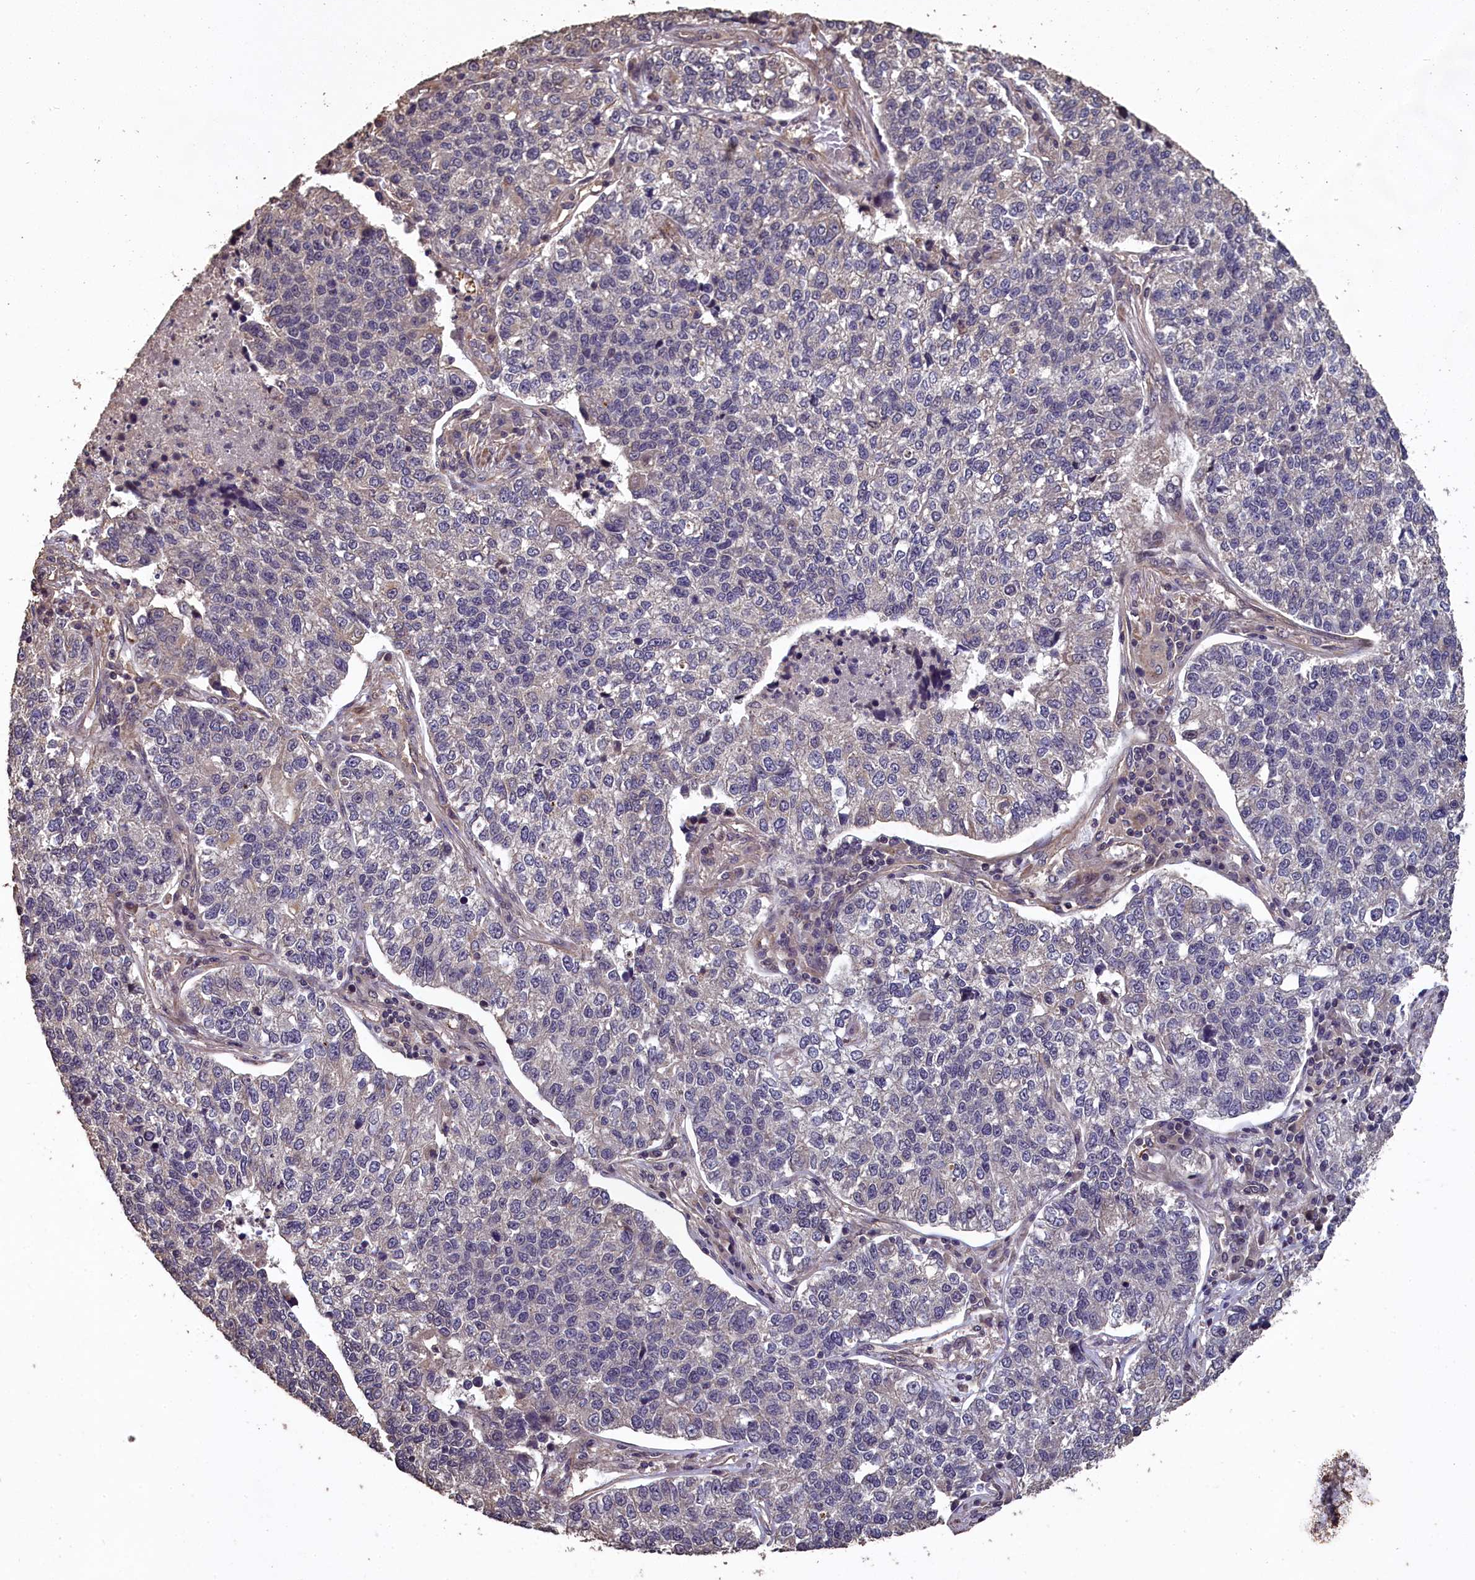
{"staining": {"intensity": "negative", "quantity": "none", "location": "none"}, "tissue": "lung cancer", "cell_type": "Tumor cells", "image_type": "cancer", "snomed": [{"axis": "morphology", "description": "Adenocarcinoma, NOS"}, {"axis": "topography", "description": "Lung"}], "caption": "IHC of lung adenocarcinoma shows no staining in tumor cells. Brightfield microscopy of immunohistochemistry stained with DAB (brown) and hematoxylin (blue), captured at high magnification.", "gene": "CHD9", "patient": {"sex": "male", "age": 49}}